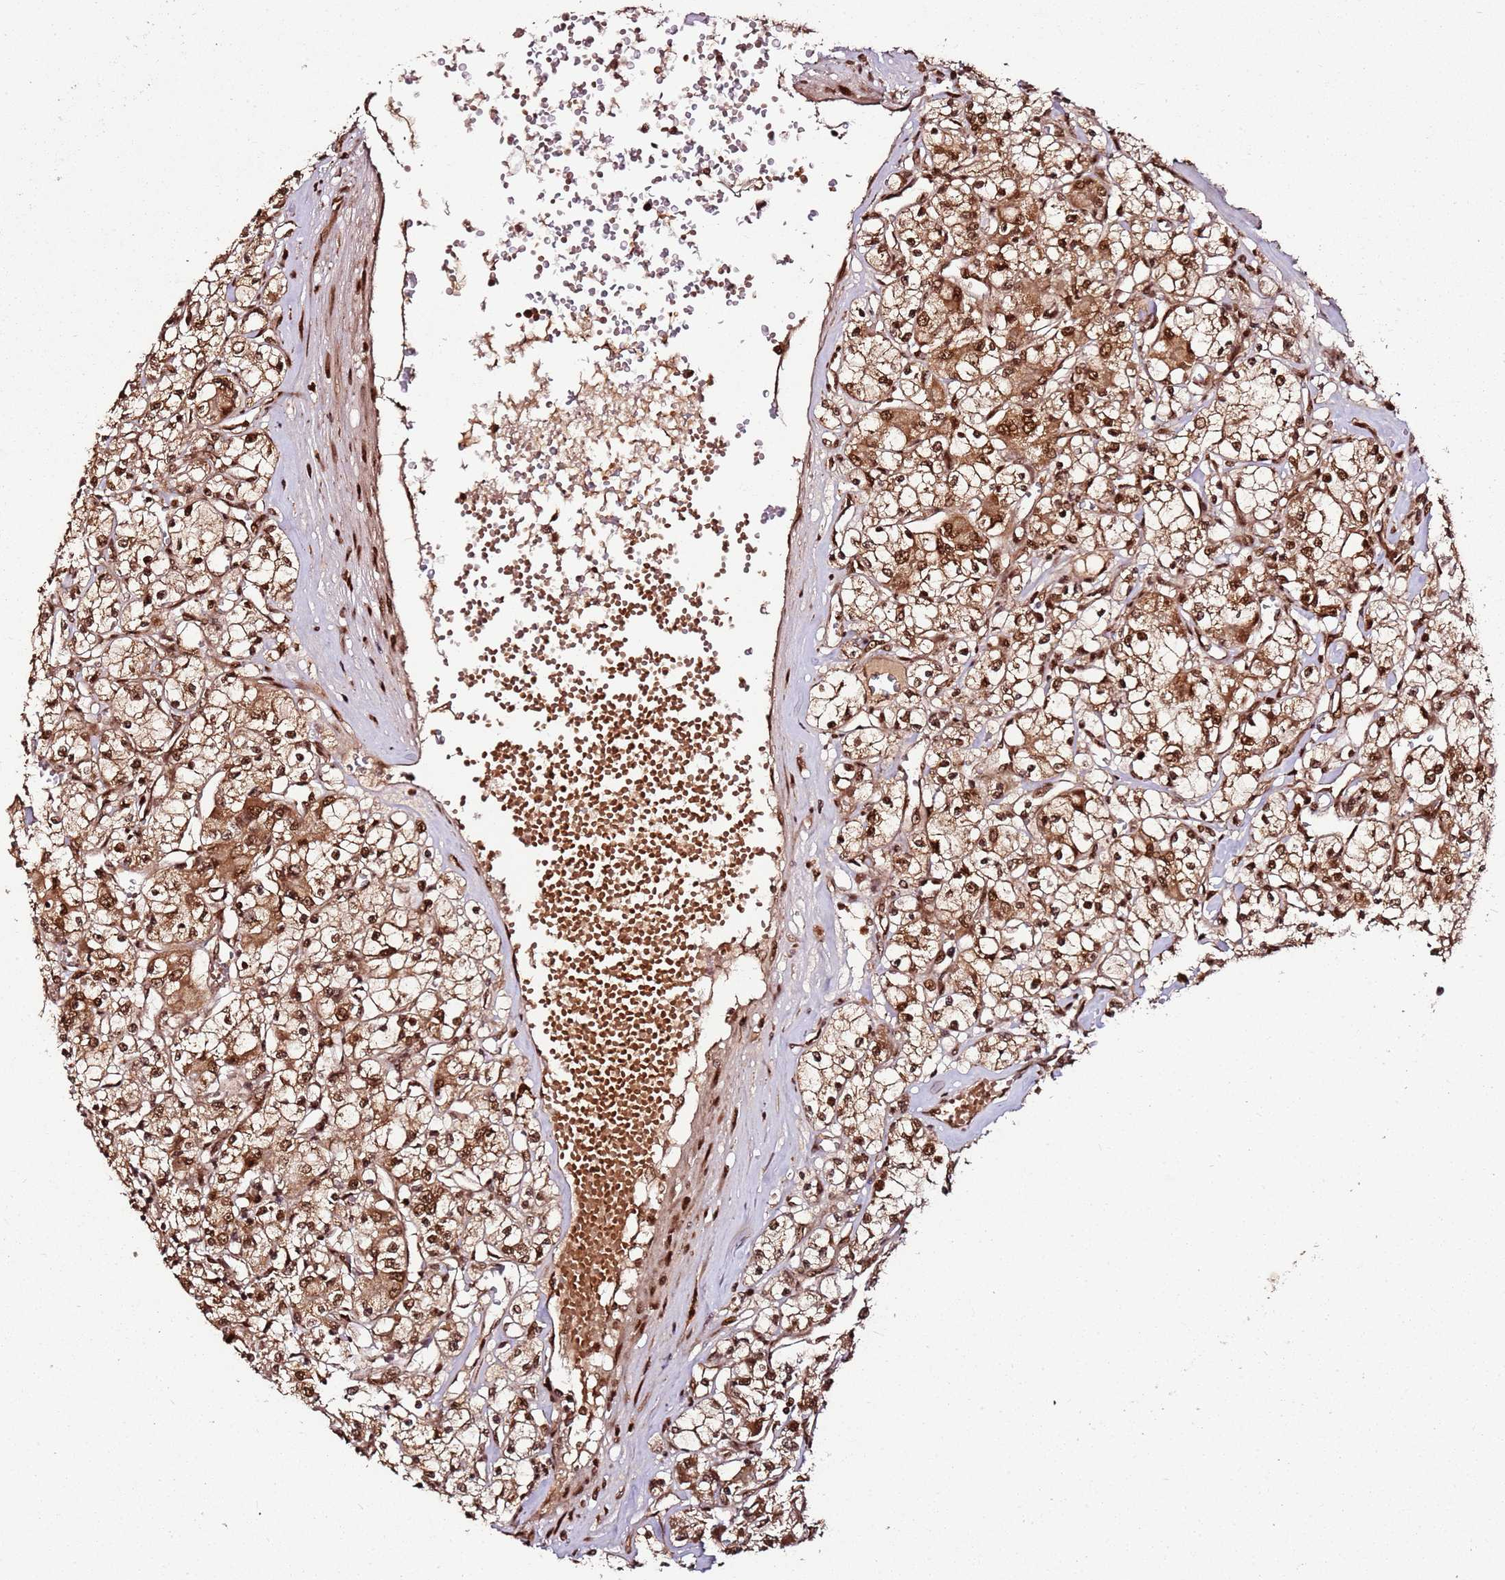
{"staining": {"intensity": "strong", "quantity": ">75%", "location": "cytoplasmic/membranous,nuclear"}, "tissue": "renal cancer", "cell_type": "Tumor cells", "image_type": "cancer", "snomed": [{"axis": "morphology", "description": "Adenocarcinoma, NOS"}, {"axis": "topography", "description": "Kidney"}], "caption": "Renal cancer (adenocarcinoma) was stained to show a protein in brown. There is high levels of strong cytoplasmic/membranous and nuclear positivity in approximately >75% of tumor cells. (DAB (3,3'-diaminobenzidine) IHC with brightfield microscopy, high magnification).", "gene": "XRN2", "patient": {"sex": "female", "age": 59}}